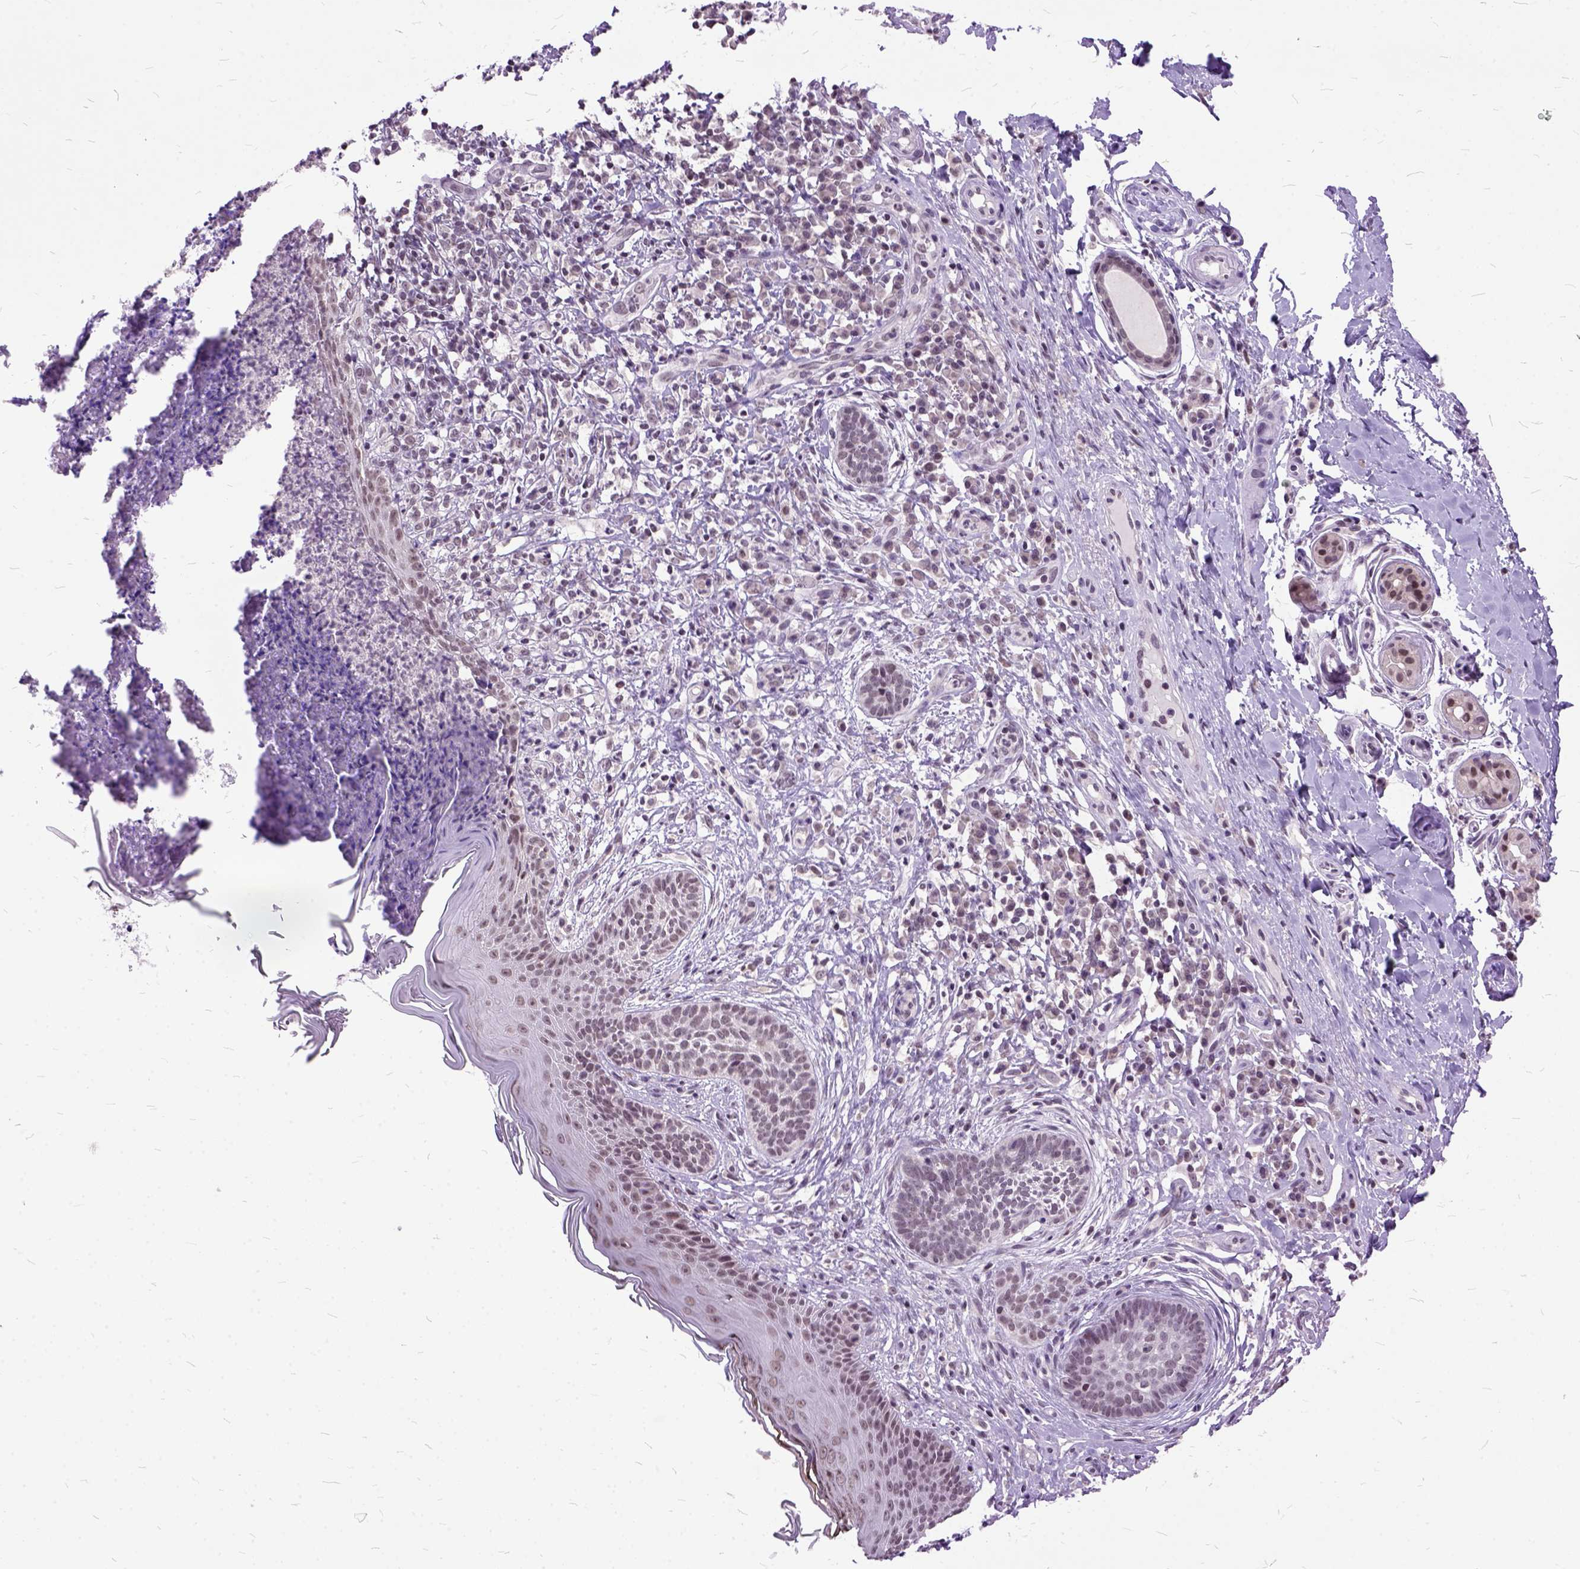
{"staining": {"intensity": "weak", "quantity": ">75%", "location": "nuclear"}, "tissue": "skin cancer", "cell_type": "Tumor cells", "image_type": "cancer", "snomed": [{"axis": "morphology", "description": "Basal cell carcinoma"}, {"axis": "topography", "description": "Skin"}], "caption": "Skin basal cell carcinoma stained with a protein marker shows weak staining in tumor cells.", "gene": "ORC5", "patient": {"sex": "male", "age": 89}}